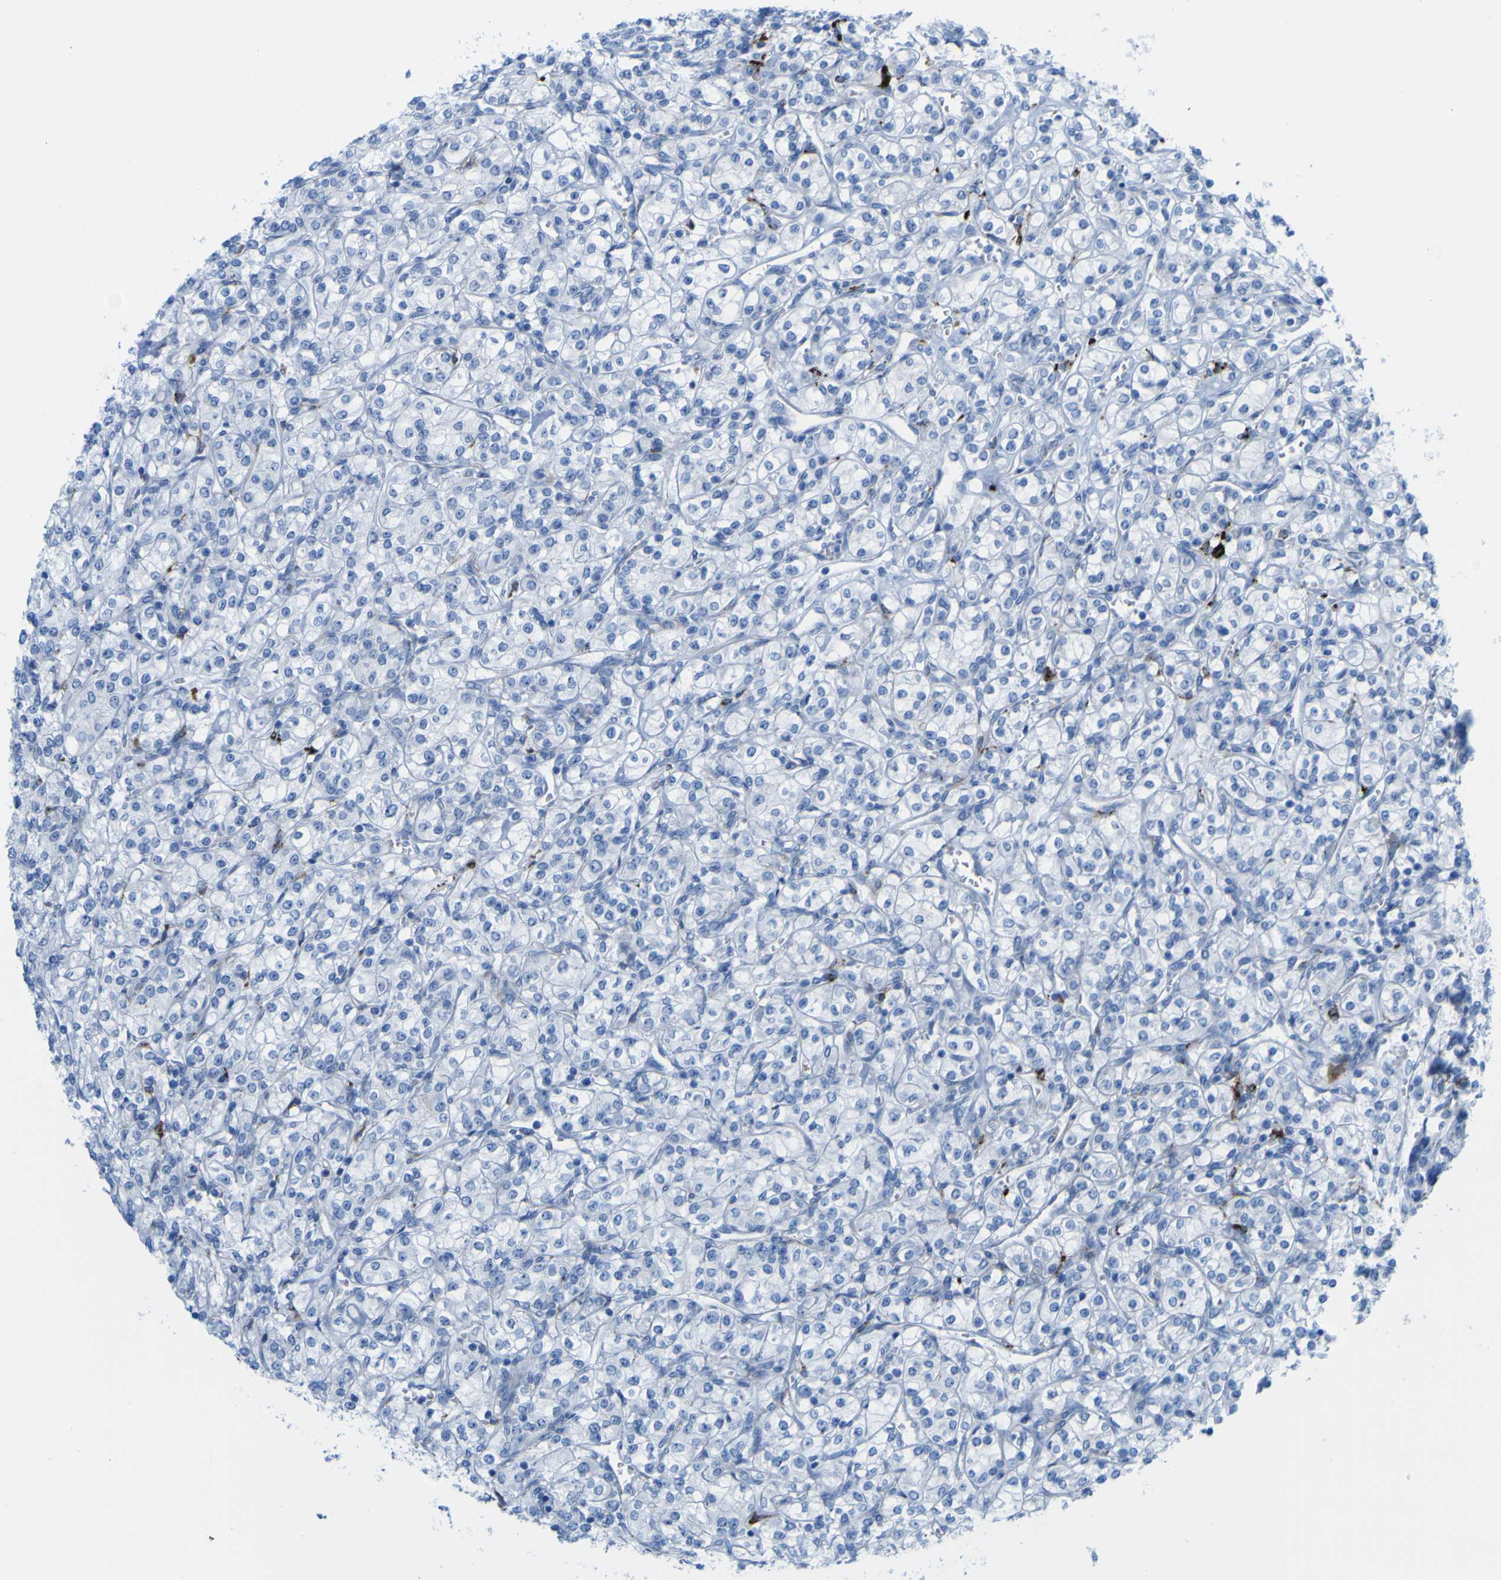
{"staining": {"intensity": "negative", "quantity": "none", "location": "none"}, "tissue": "renal cancer", "cell_type": "Tumor cells", "image_type": "cancer", "snomed": [{"axis": "morphology", "description": "Adenocarcinoma, NOS"}, {"axis": "topography", "description": "Kidney"}], "caption": "A histopathology image of human adenocarcinoma (renal) is negative for staining in tumor cells.", "gene": "PLD3", "patient": {"sex": "male", "age": 77}}